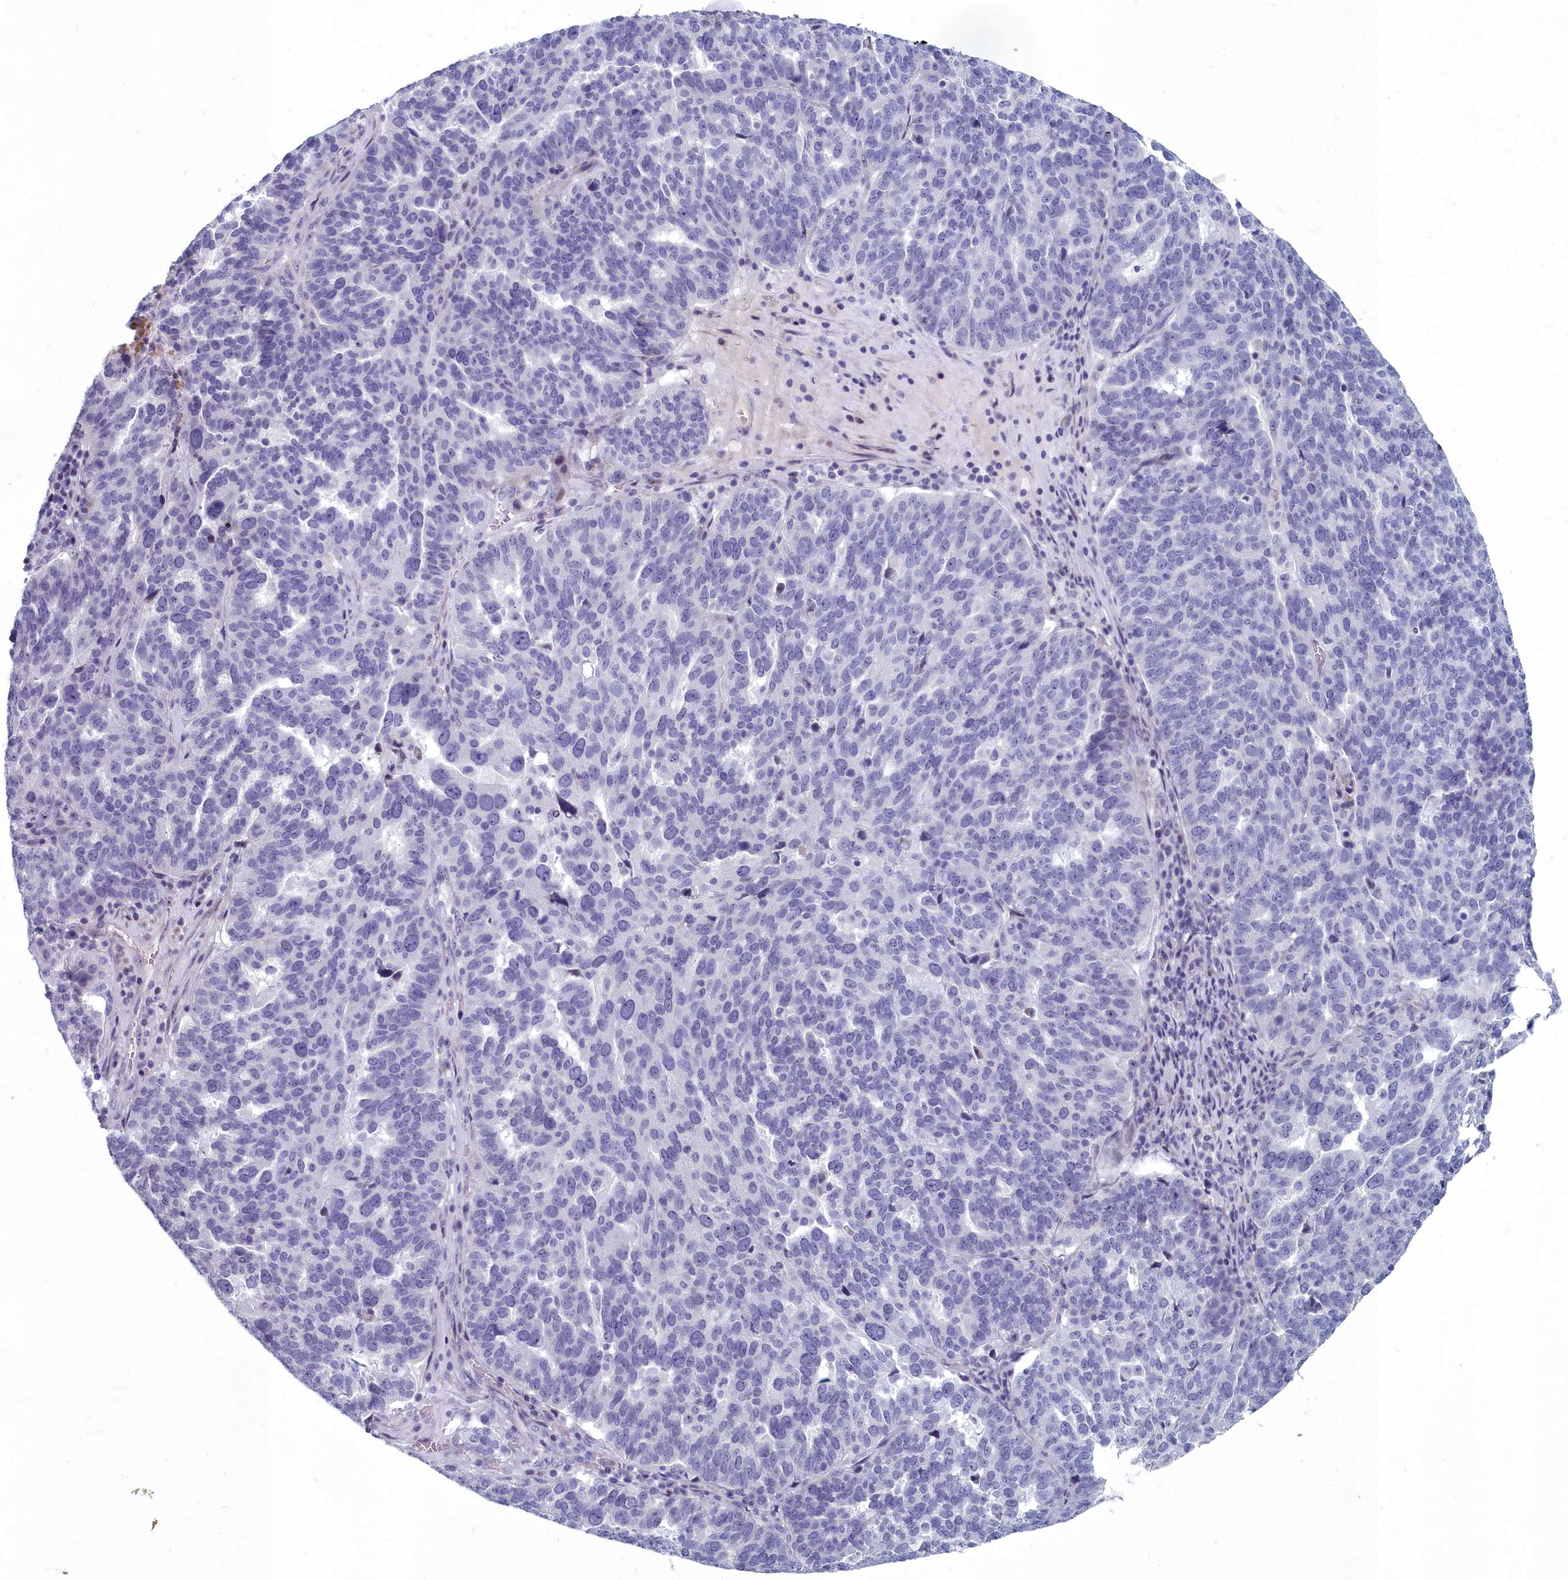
{"staining": {"intensity": "negative", "quantity": "none", "location": "none"}, "tissue": "ovarian cancer", "cell_type": "Tumor cells", "image_type": "cancer", "snomed": [{"axis": "morphology", "description": "Cystadenocarcinoma, serous, NOS"}, {"axis": "topography", "description": "Ovary"}], "caption": "Immunohistochemistry (IHC) image of serous cystadenocarcinoma (ovarian) stained for a protein (brown), which exhibits no staining in tumor cells.", "gene": "INSYN2A", "patient": {"sex": "female", "age": 59}}